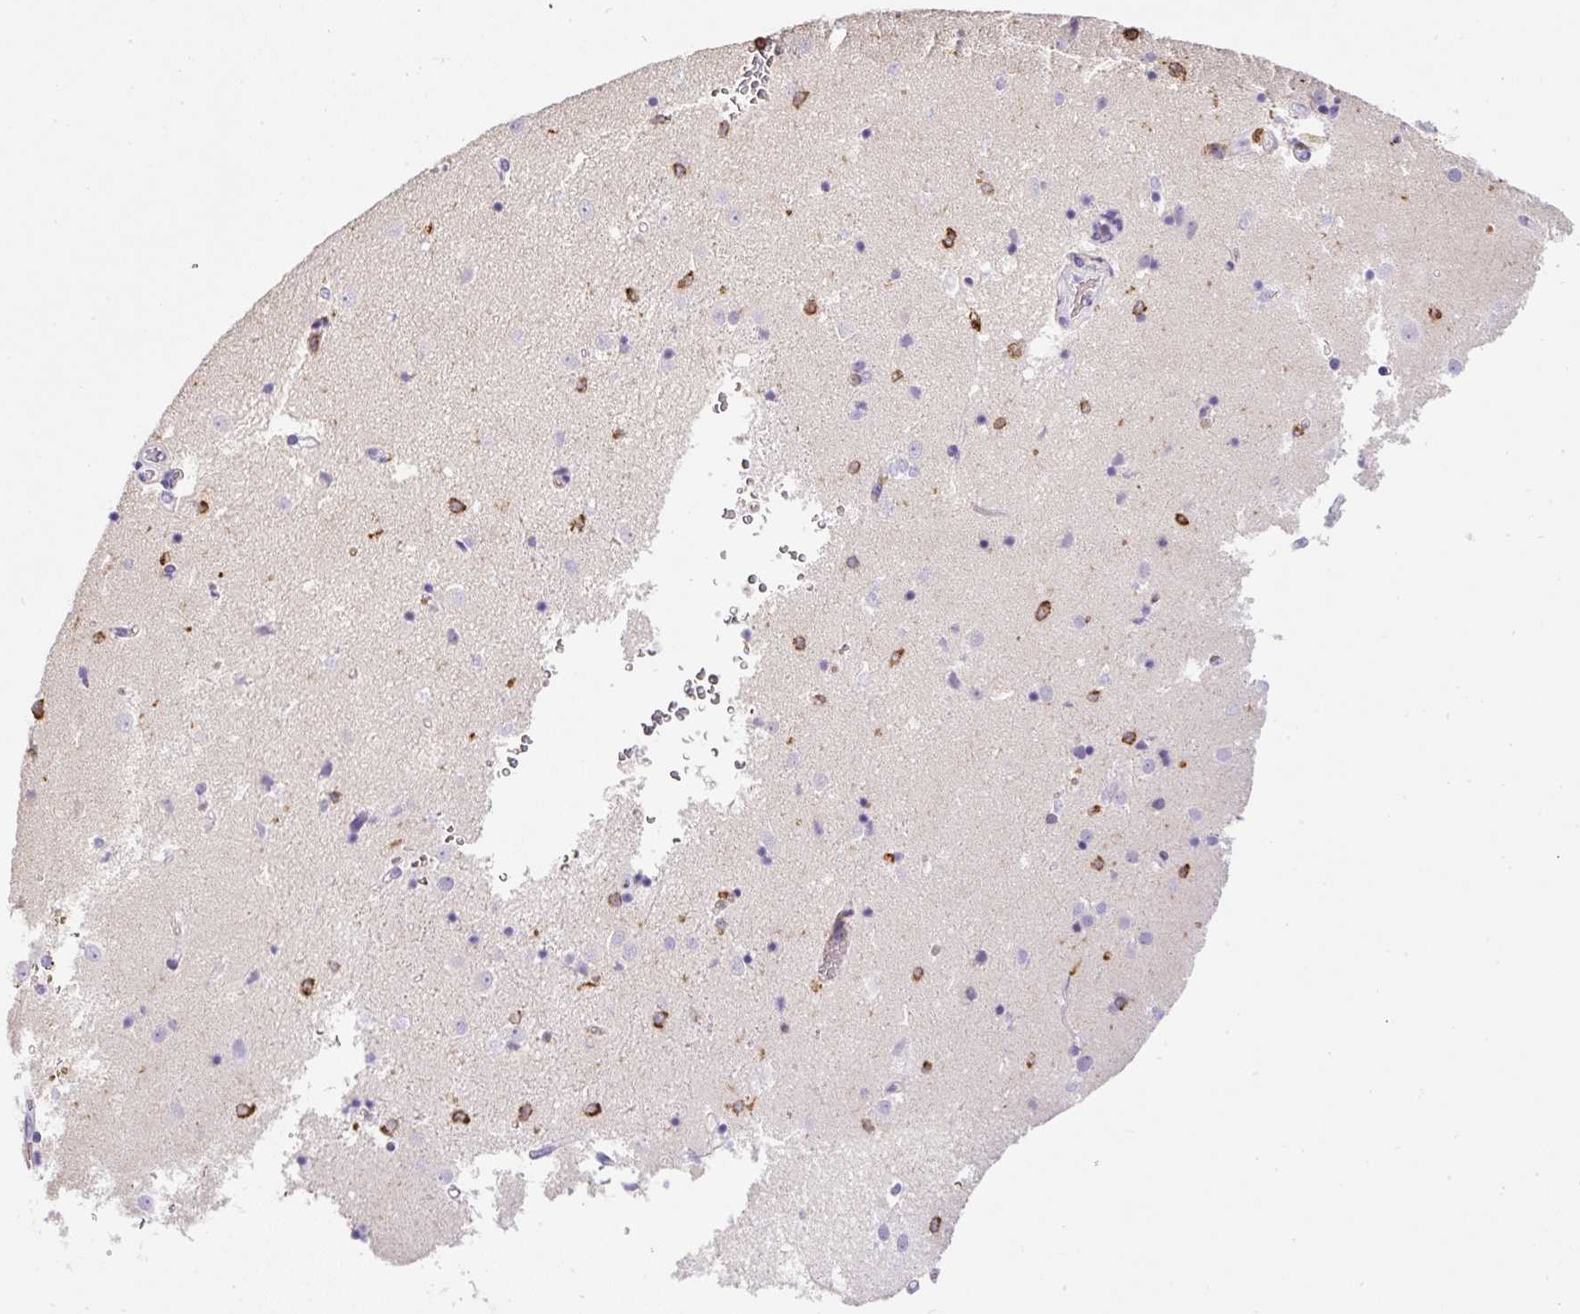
{"staining": {"intensity": "moderate", "quantity": "<25%", "location": "cytoplasmic/membranous"}, "tissue": "caudate", "cell_type": "Glial cells", "image_type": "normal", "snomed": [{"axis": "morphology", "description": "Normal tissue, NOS"}, {"axis": "topography", "description": "Lateral ventricle wall"}], "caption": "Immunohistochemistry staining of benign caudate, which reveals low levels of moderate cytoplasmic/membranous positivity in approximately <25% of glial cells indicating moderate cytoplasmic/membranous protein expression. The staining was performed using DAB (brown) for protein detection and nuclei were counterstained in hematoxylin (blue).", "gene": "FAM228B", "patient": {"sex": "male", "age": 58}}